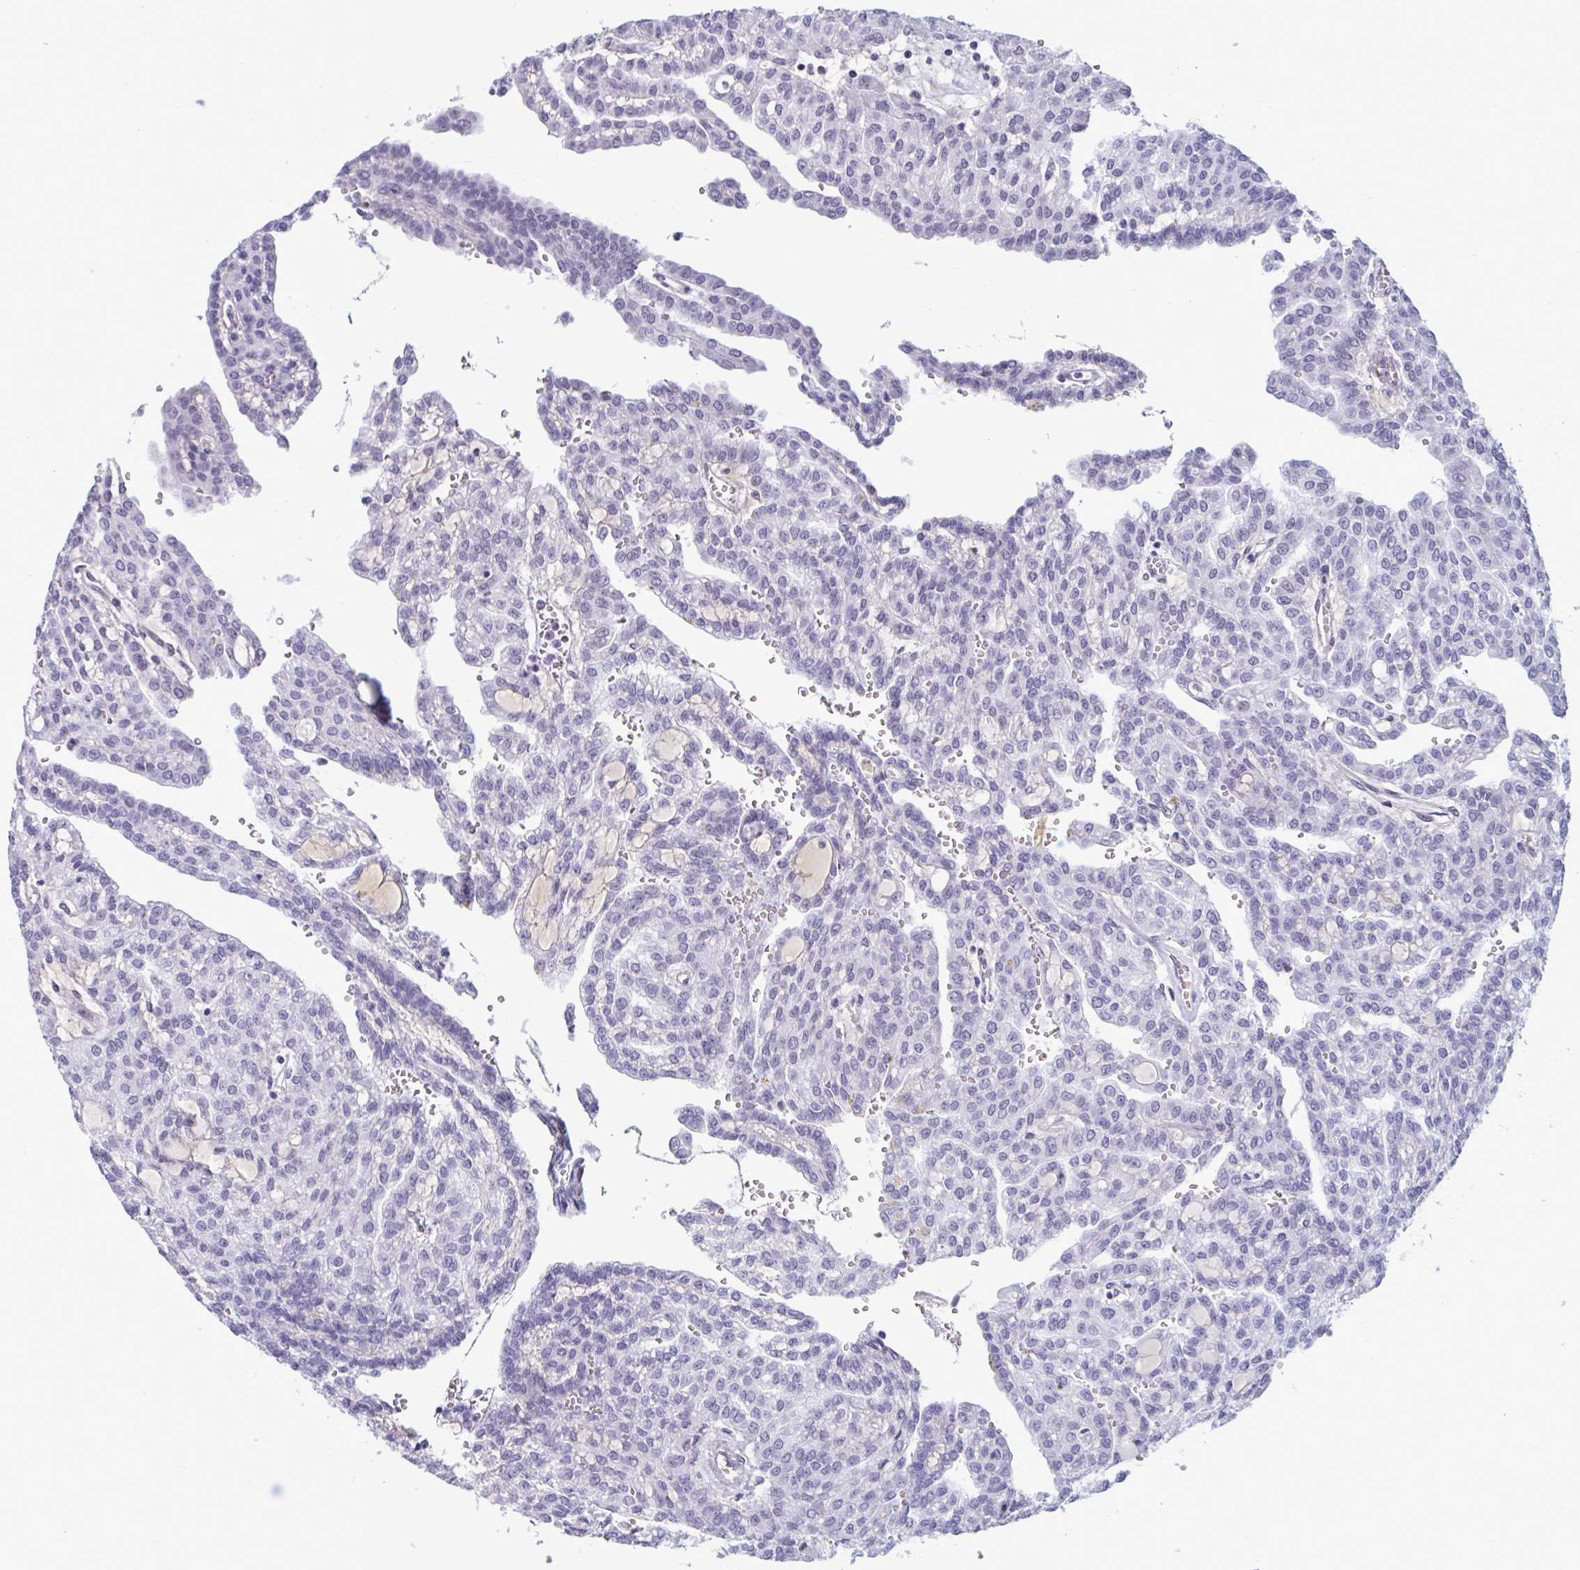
{"staining": {"intensity": "negative", "quantity": "none", "location": "none"}, "tissue": "renal cancer", "cell_type": "Tumor cells", "image_type": "cancer", "snomed": [{"axis": "morphology", "description": "Adenocarcinoma, NOS"}, {"axis": "topography", "description": "Kidney"}], "caption": "Immunohistochemistry (IHC) histopathology image of renal adenocarcinoma stained for a protein (brown), which exhibits no expression in tumor cells. (DAB immunohistochemistry with hematoxylin counter stain).", "gene": "MSMB", "patient": {"sex": "male", "age": 63}}